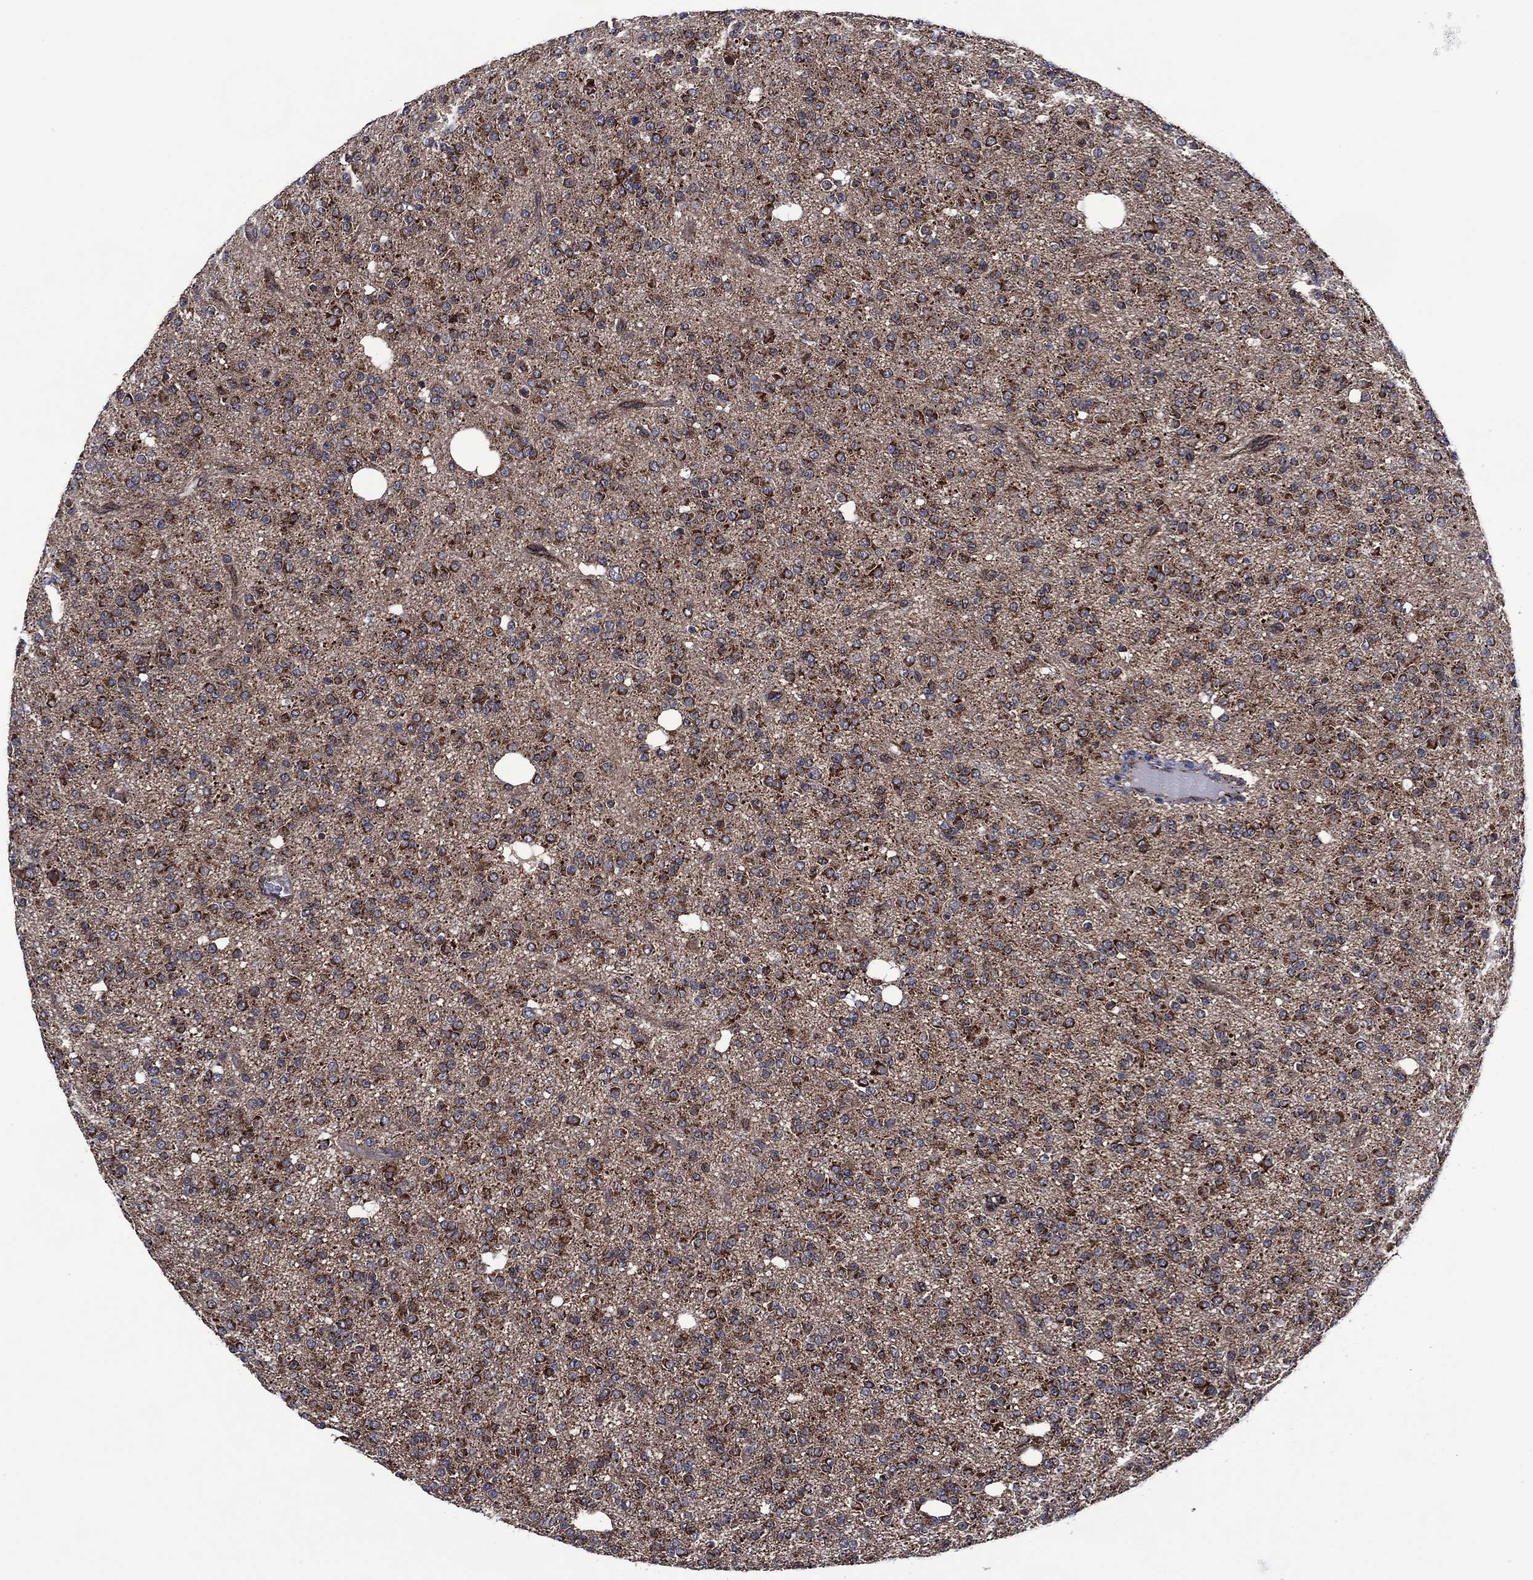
{"staining": {"intensity": "strong", "quantity": ">75%", "location": "cytoplasmic/membranous"}, "tissue": "glioma", "cell_type": "Tumor cells", "image_type": "cancer", "snomed": [{"axis": "morphology", "description": "Glioma, malignant, Low grade"}, {"axis": "topography", "description": "Brain"}], "caption": "Protein expression analysis of human glioma reveals strong cytoplasmic/membranous staining in about >75% of tumor cells.", "gene": "HTD2", "patient": {"sex": "male", "age": 27}}